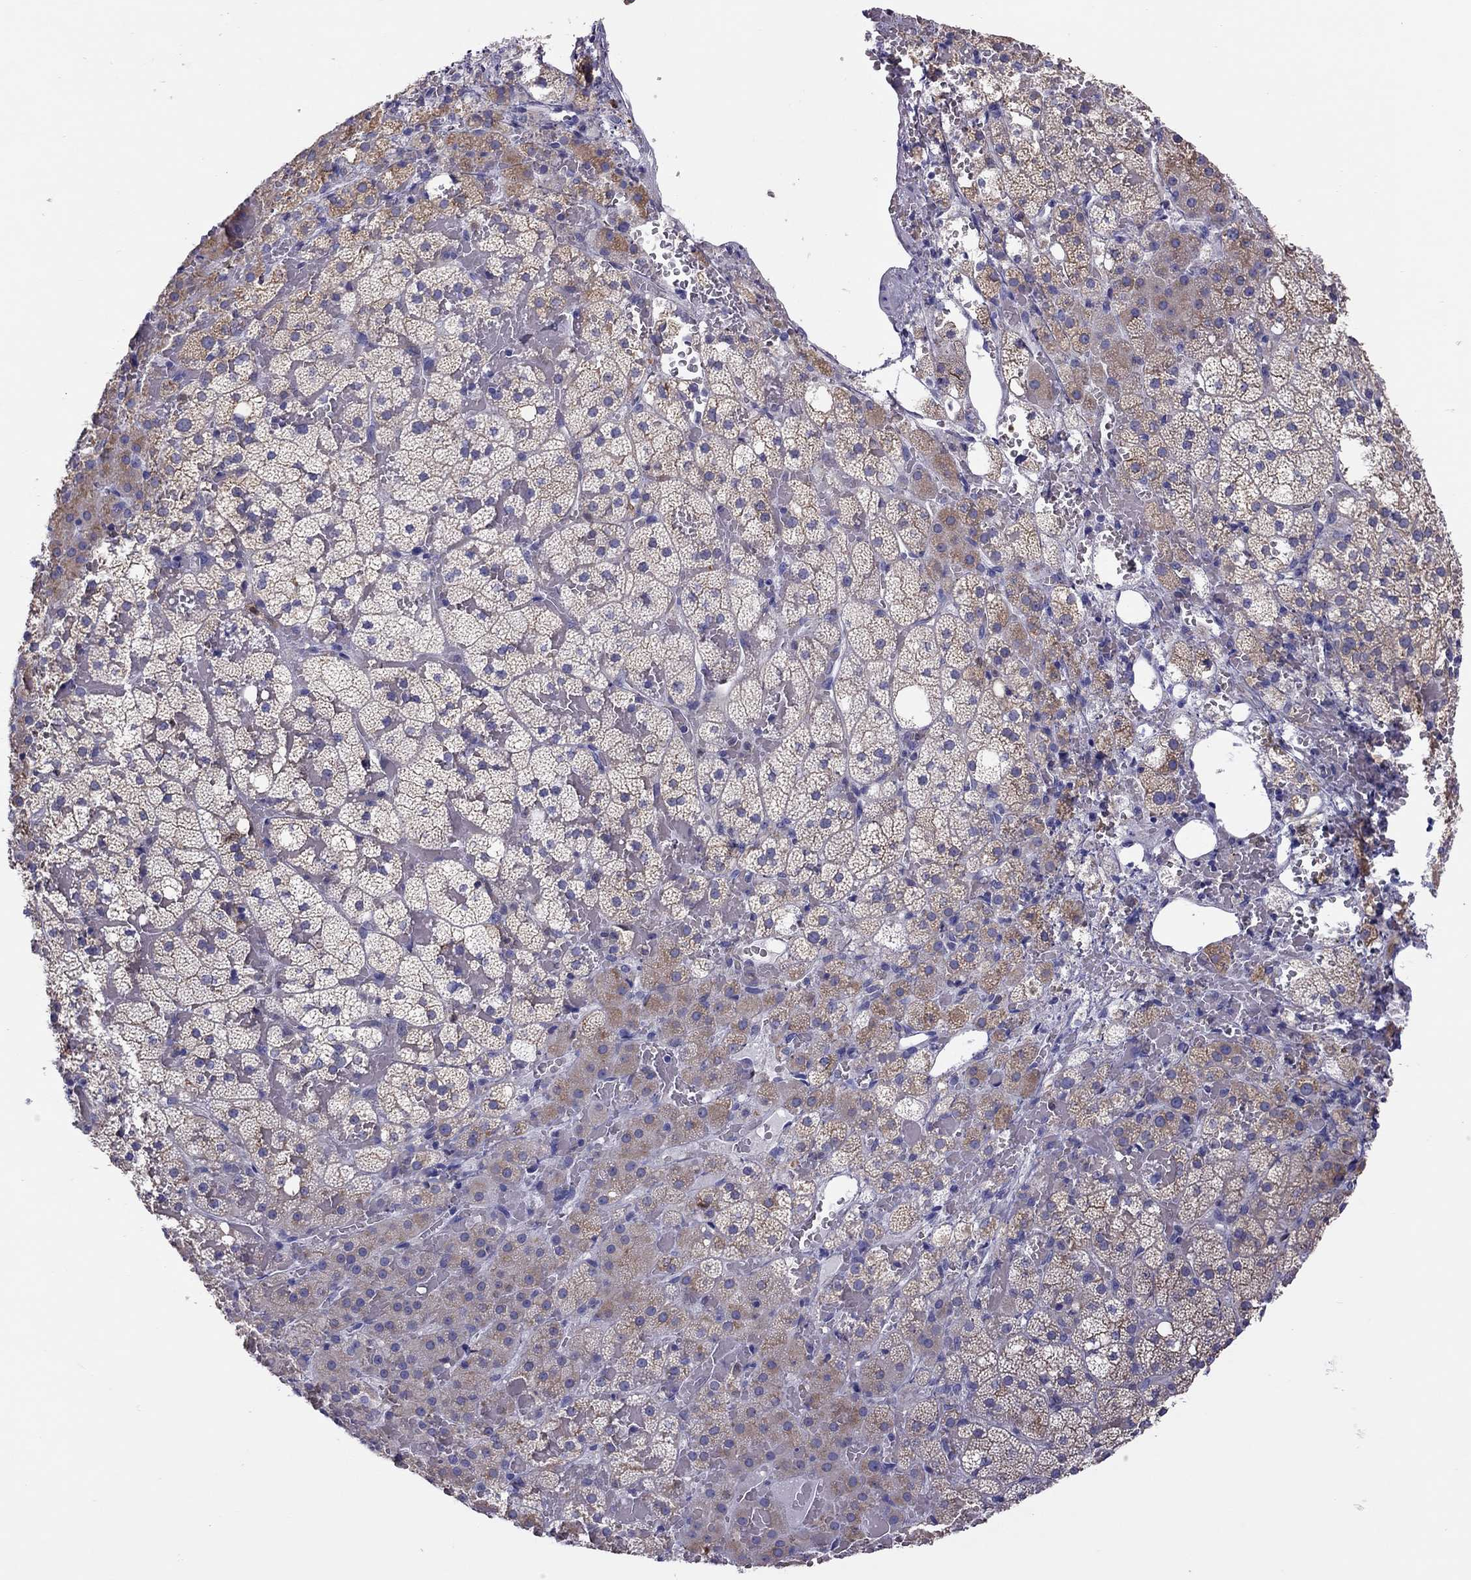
{"staining": {"intensity": "moderate", "quantity": "25%-75%", "location": "cytoplasmic/membranous"}, "tissue": "adrenal gland", "cell_type": "Glandular cells", "image_type": "normal", "snomed": [{"axis": "morphology", "description": "Normal tissue, NOS"}, {"axis": "topography", "description": "Adrenal gland"}], "caption": "High-power microscopy captured an IHC photomicrograph of benign adrenal gland, revealing moderate cytoplasmic/membranous expression in about 25%-75% of glandular cells.", "gene": "ALOX15B", "patient": {"sex": "male", "age": 53}}